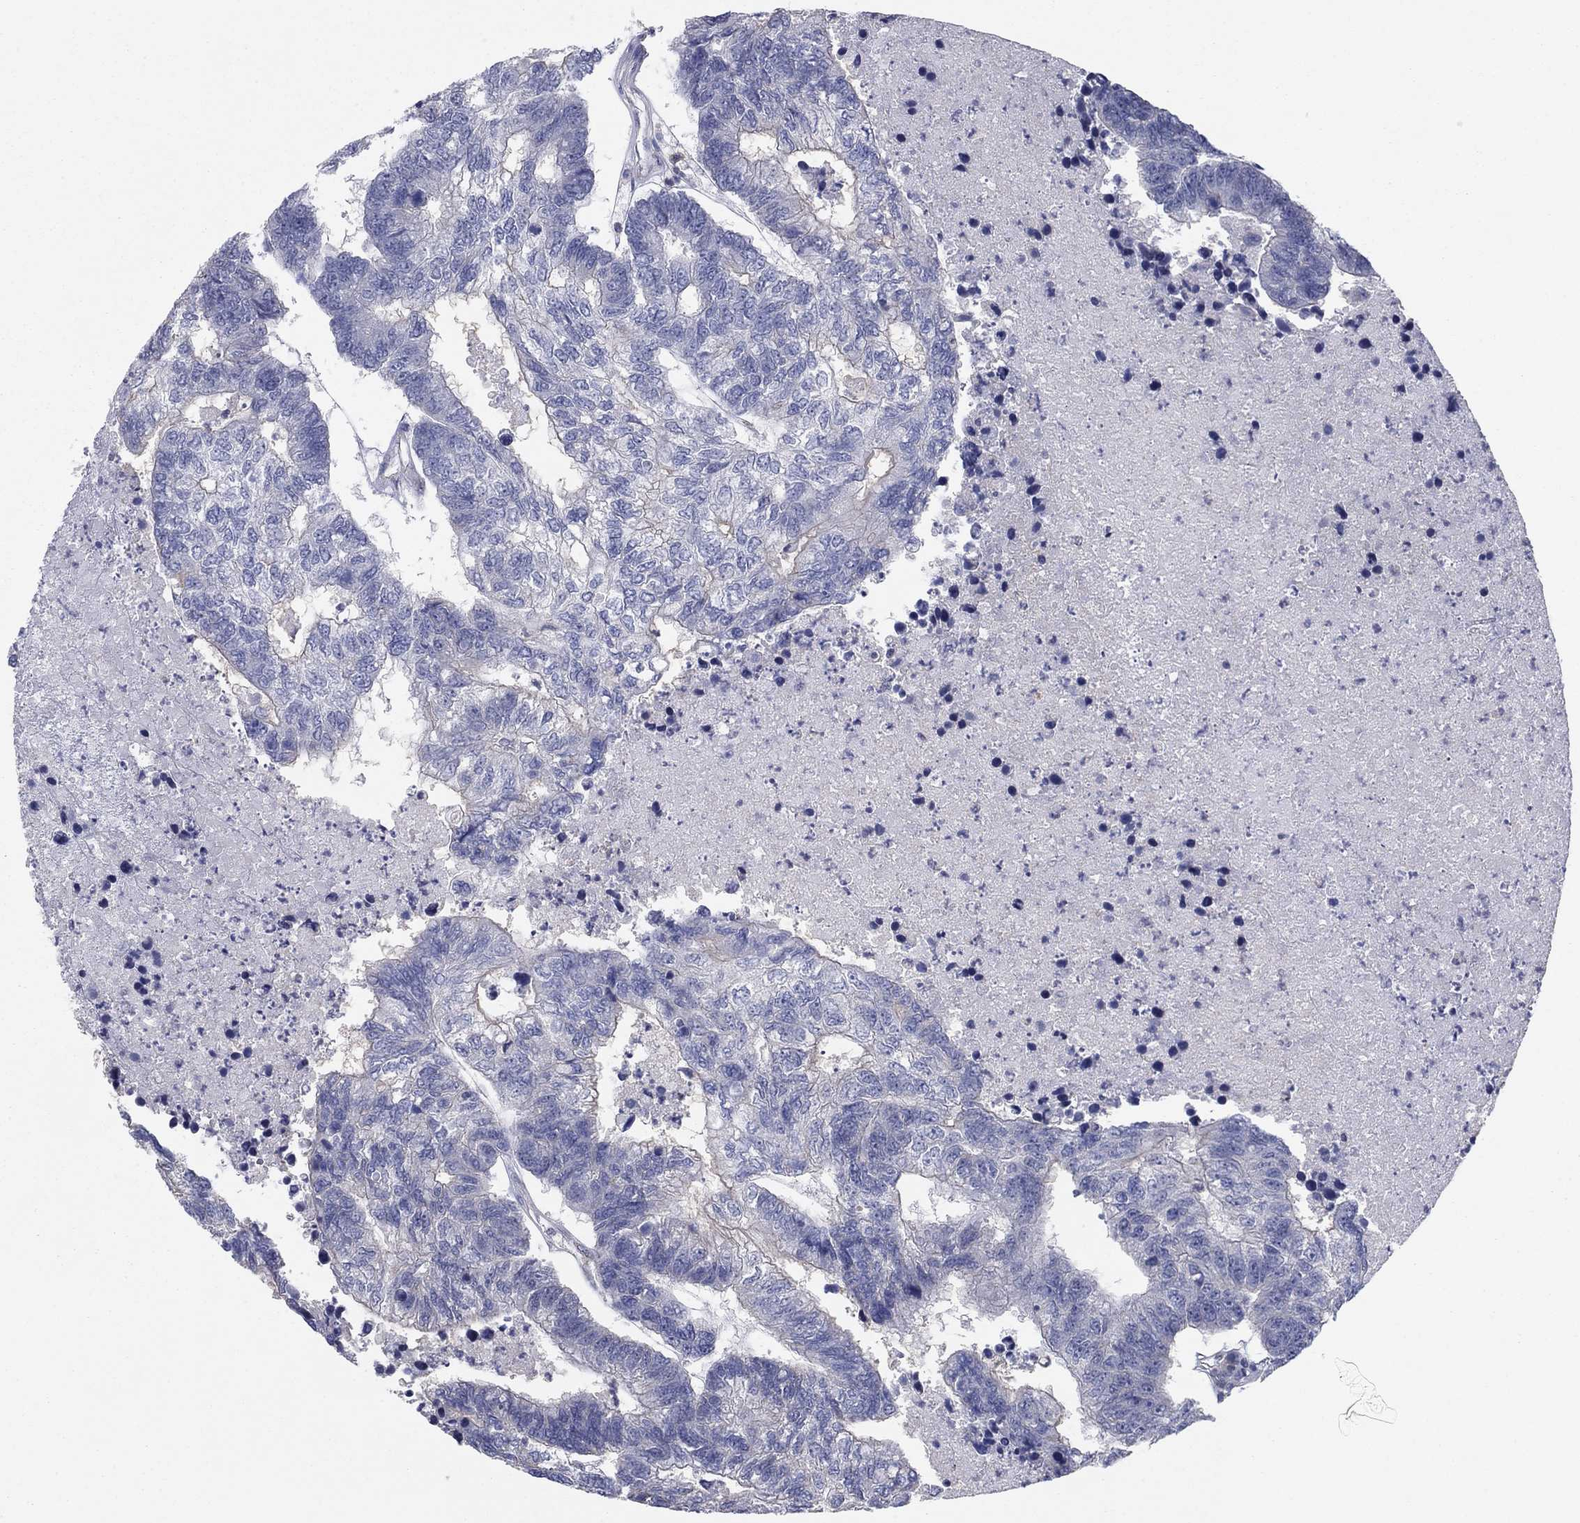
{"staining": {"intensity": "negative", "quantity": "none", "location": "none"}, "tissue": "colorectal cancer", "cell_type": "Tumor cells", "image_type": "cancer", "snomed": [{"axis": "morphology", "description": "Adenocarcinoma, NOS"}, {"axis": "topography", "description": "Colon"}], "caption": "DAB (3,3'-diaminobenzidine) immunohistochemical staining of human colorectal adenocarcinoma exhibits no significant positivity in tumor cells.", "gene": "PSD4", "patient": {"sex": "female", "age": 48}}